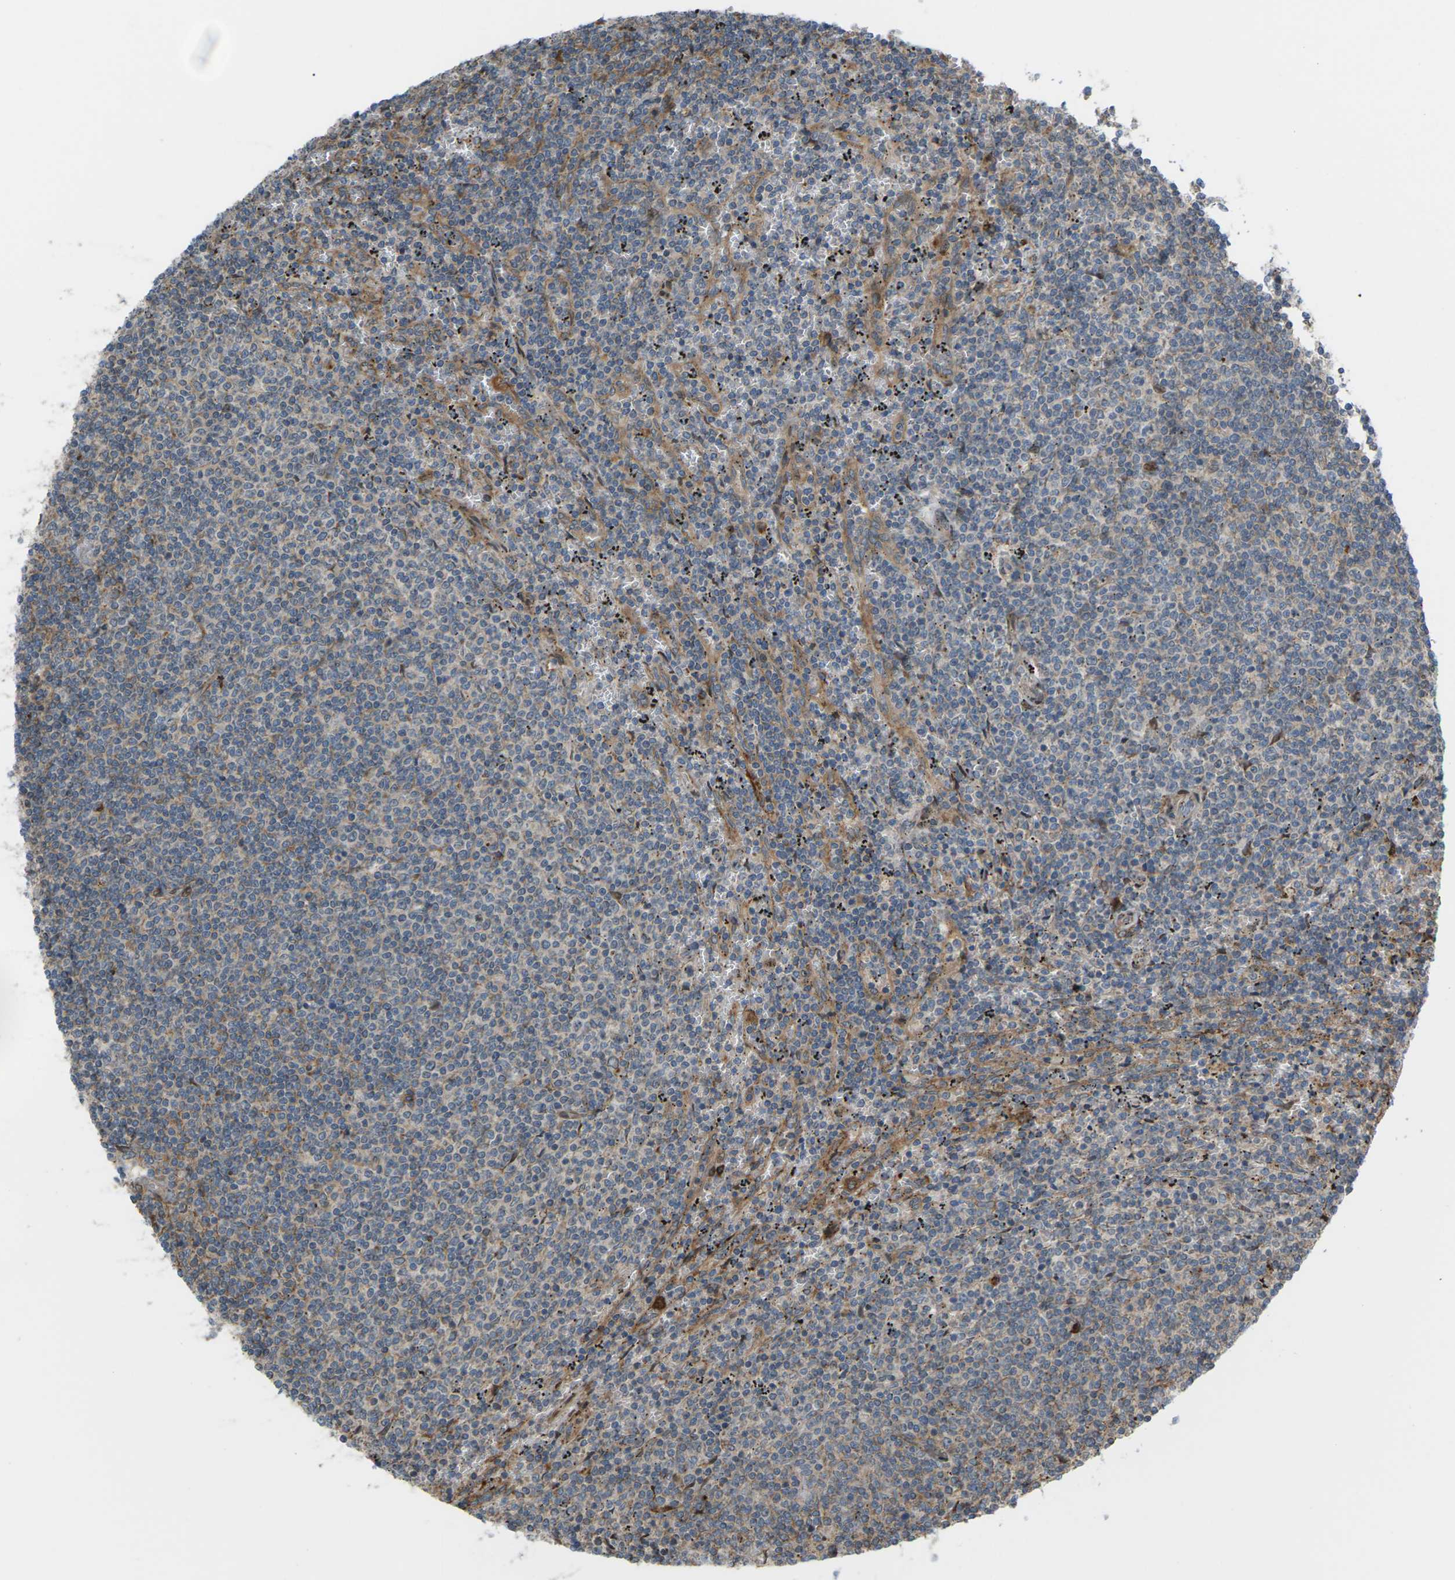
{"staining": {"intensity": "moderate", "quantity": "<25%", "location": "cytoplasmic/membranous"}, "tissue": "lymphoma", "cell_type": "Tumor cells", "image_type": "cancer", "snomed": [{"axis": "morphology", "description": "Malignant lymphoma, non-Hodgkin's type, Low grade"}, {"axis": "topography", "description": "Spleen"}], "caption": "There is low levels of moderate cytoplasmic/membranous expression in tumor cells of low-grade malignant lymphoma, non-Hodgkin's type, as demonstrated by immunohistochemical staining (brown color).", "gene": "ROBO1", "patient": {"sex": "female", "age": 50}}